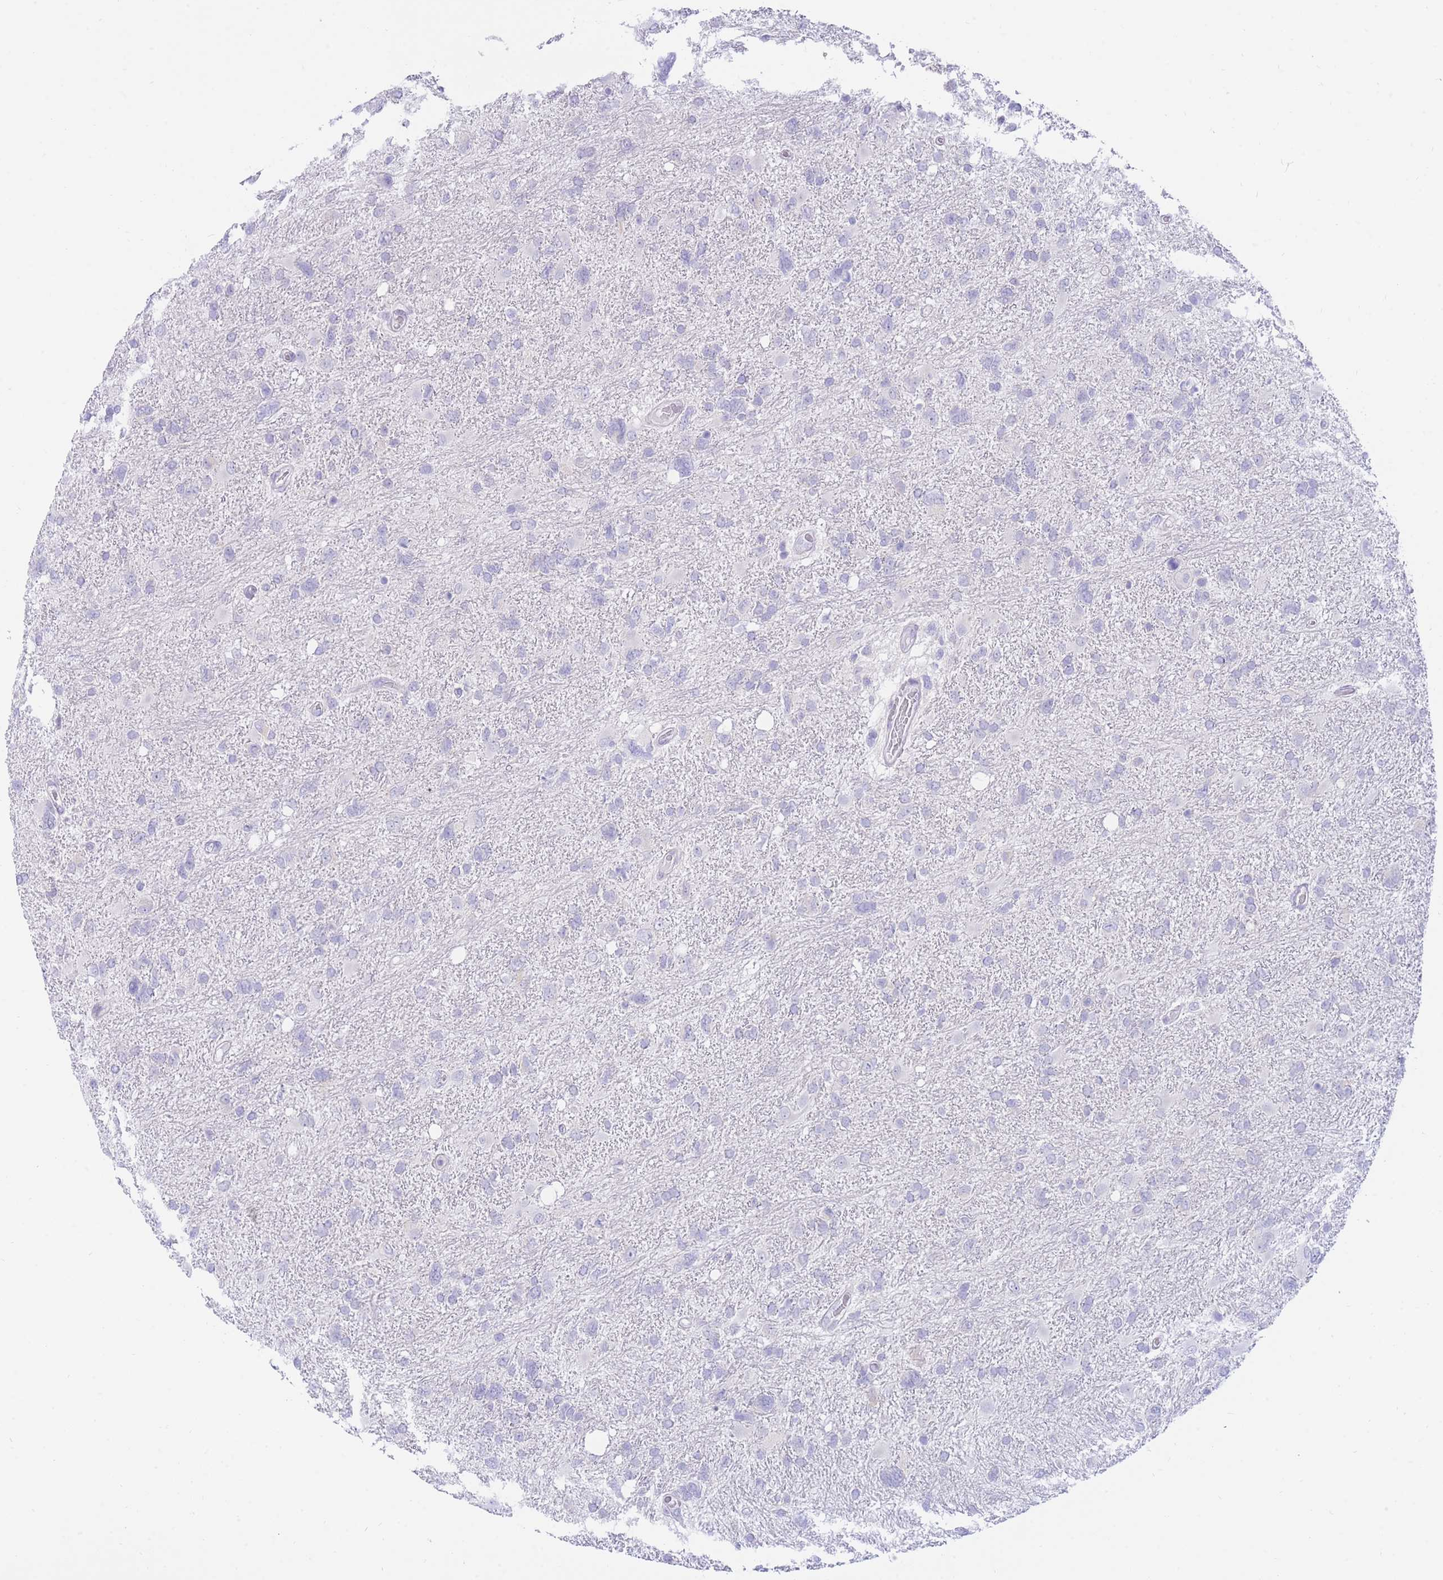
{"staining": {"intensity": "negative", "quantity": "none", "location": "none"}, "tissue": "glioma", "cell_type": "Tumor cells", "image_type": "cancer", "snomed": [{"axis": "morphology", "description": "Glioma, malignant, High grade"}, {"axis": "topography", "description": "Brain"}], "caption": "Immunohistochemistry (IHC) of glioma shows no expression in tumor cells.", "gene": "SSUH2", "patient": {"sex": "male", "age": 61}}